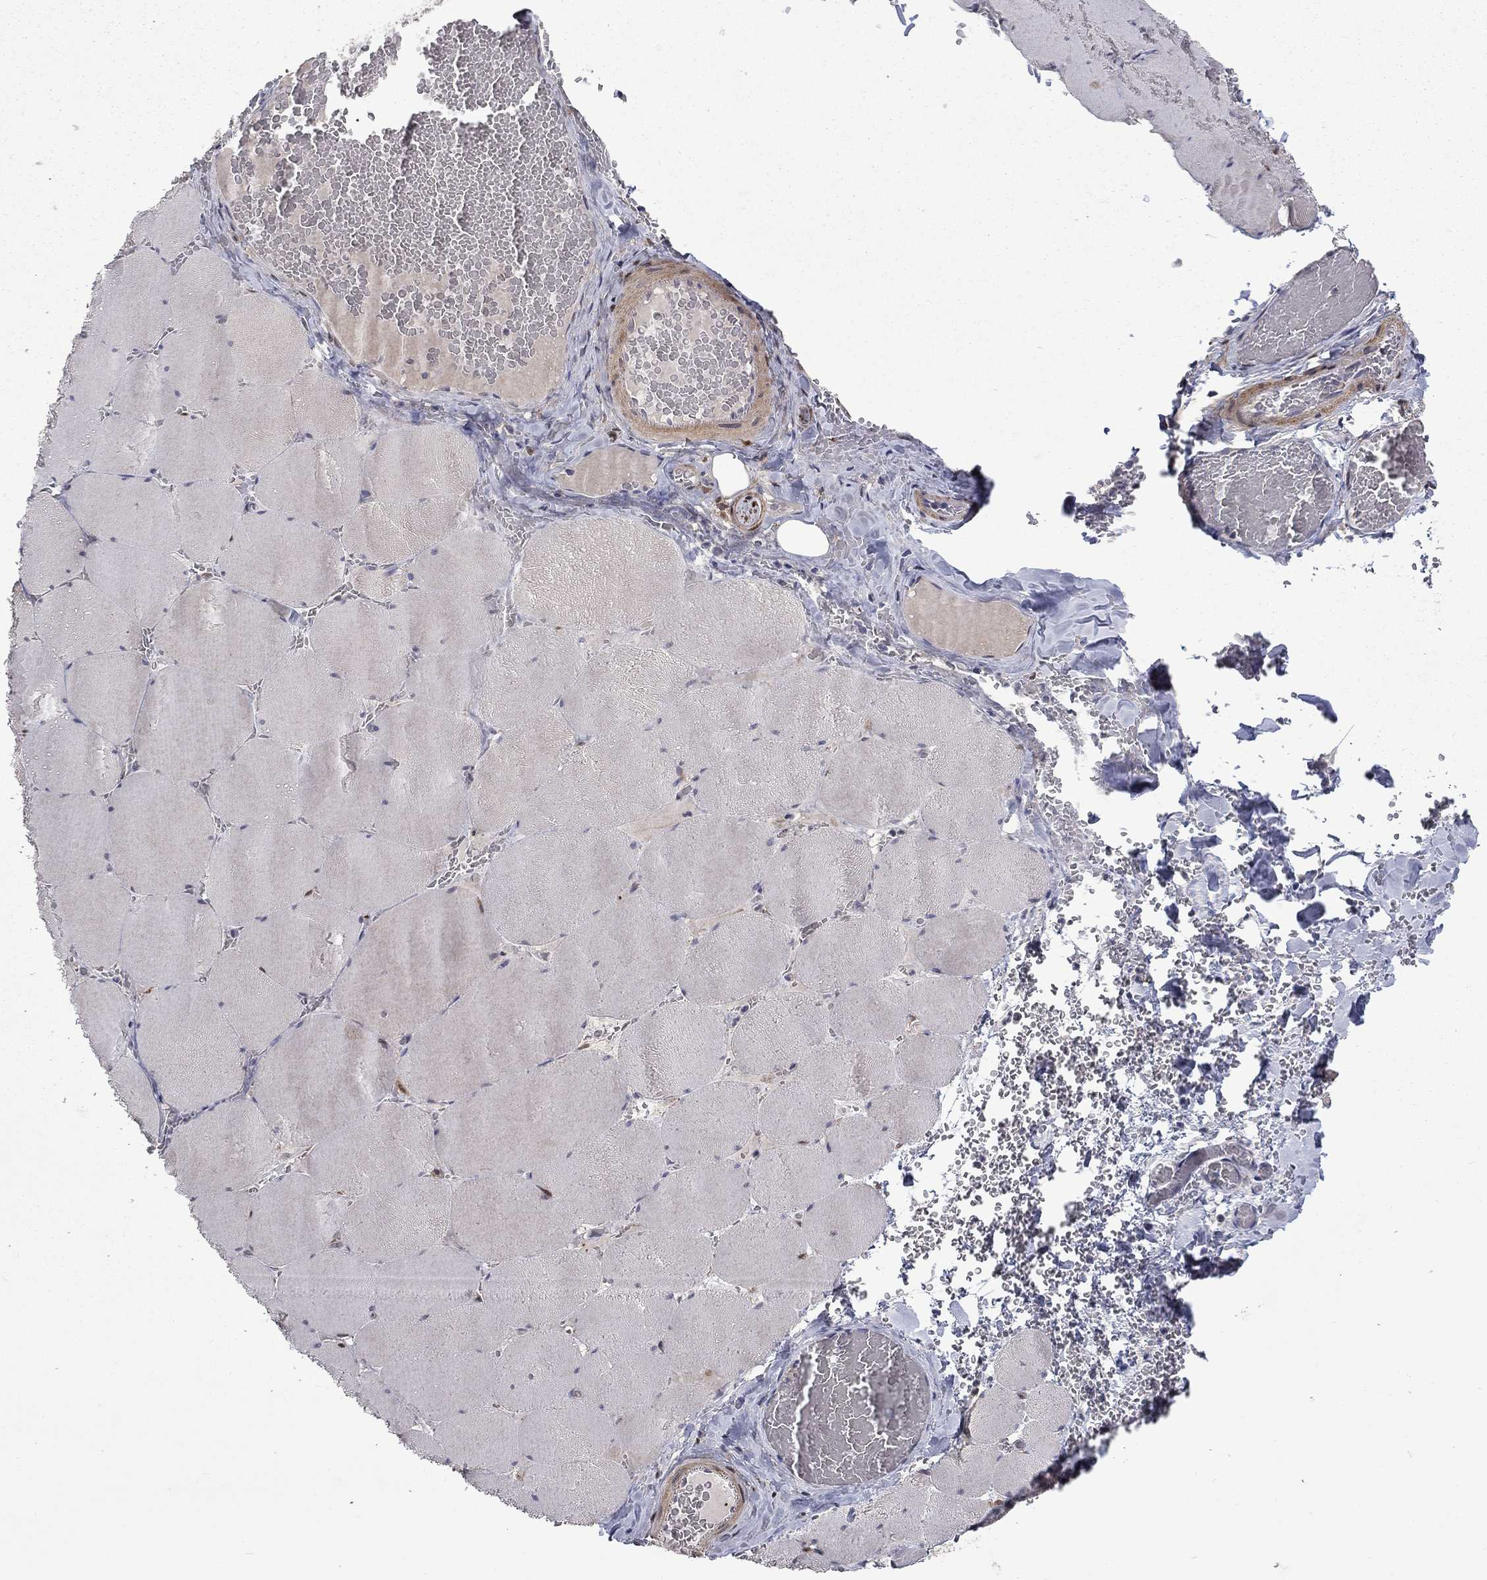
{"staining": {"intensity": "negative", "quantity": "none", "location": "none"}, "tissue": "skeletal muscle", "cell_type": "Myocytes", "image_type": "normal", "snomed": [{"axis": "morphology", "description": "Normal tissue, NOS"}, {"axis": "morphology", "description": "Malignant melanoma, Metastatic site"}, {"axis": "topography", "description": "Skeletal muscle"}], "caption": "This is an immunohistochemistry (IHC) photomicrograph of normal human skeletal muscle. There is no staining in myocytes.", "gene": "CBR1", "patient": {"sex": "male", "age": 50}}